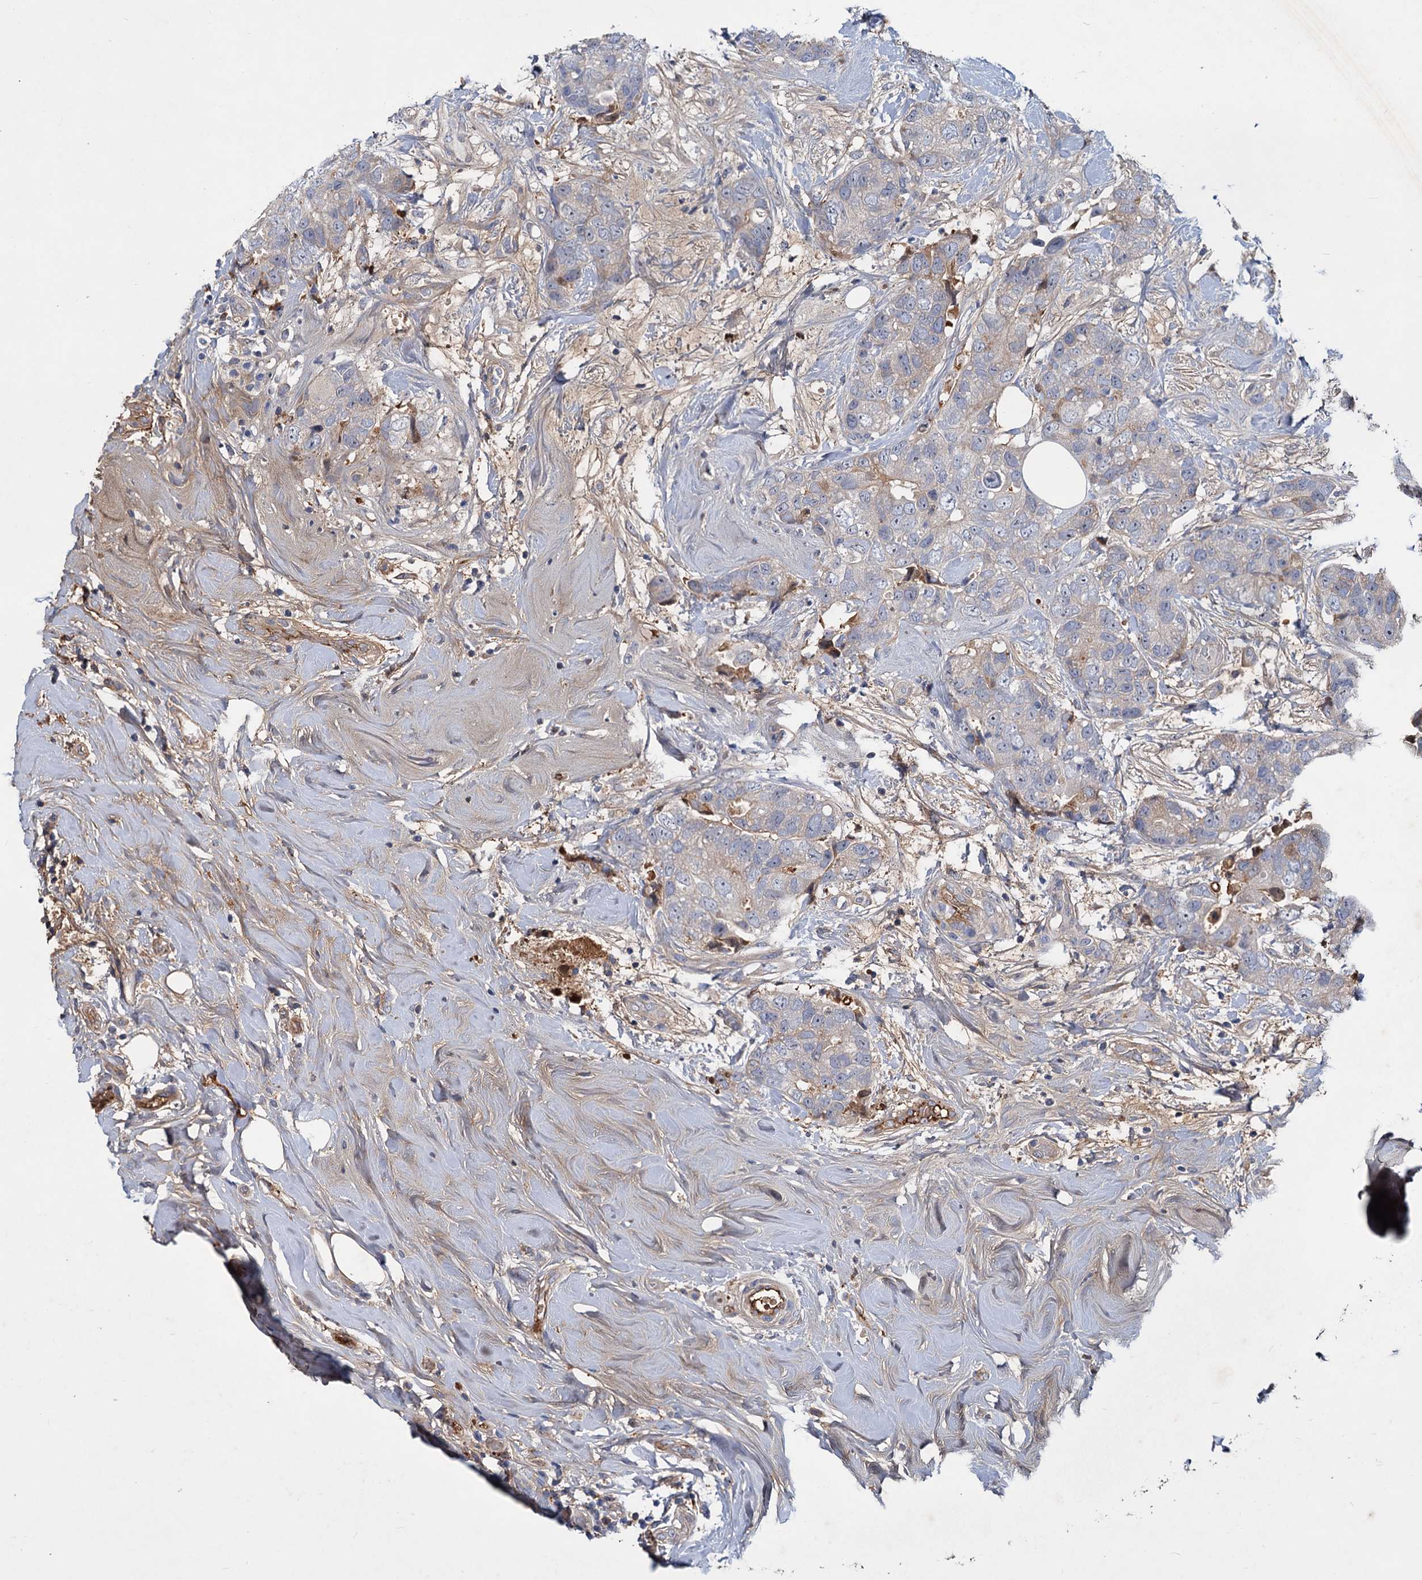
{"staining": {"intensity": "negative", "quantity": "none", "location": "none"}, "tissue": "breast cancer", "cell_type": "Tumor cells", "image_type": "cancer", "snomed": [{"axis": "morphology", "description": "Duct carcinoma"}, {"axis": "topography", "description": "Breast"}], "caption": "Breast cancer was stained to show a protein in brown. There is no significant staining in tumor cells.", "gene": "CHRD", "patient": {"sex": "female", "age": 62}}